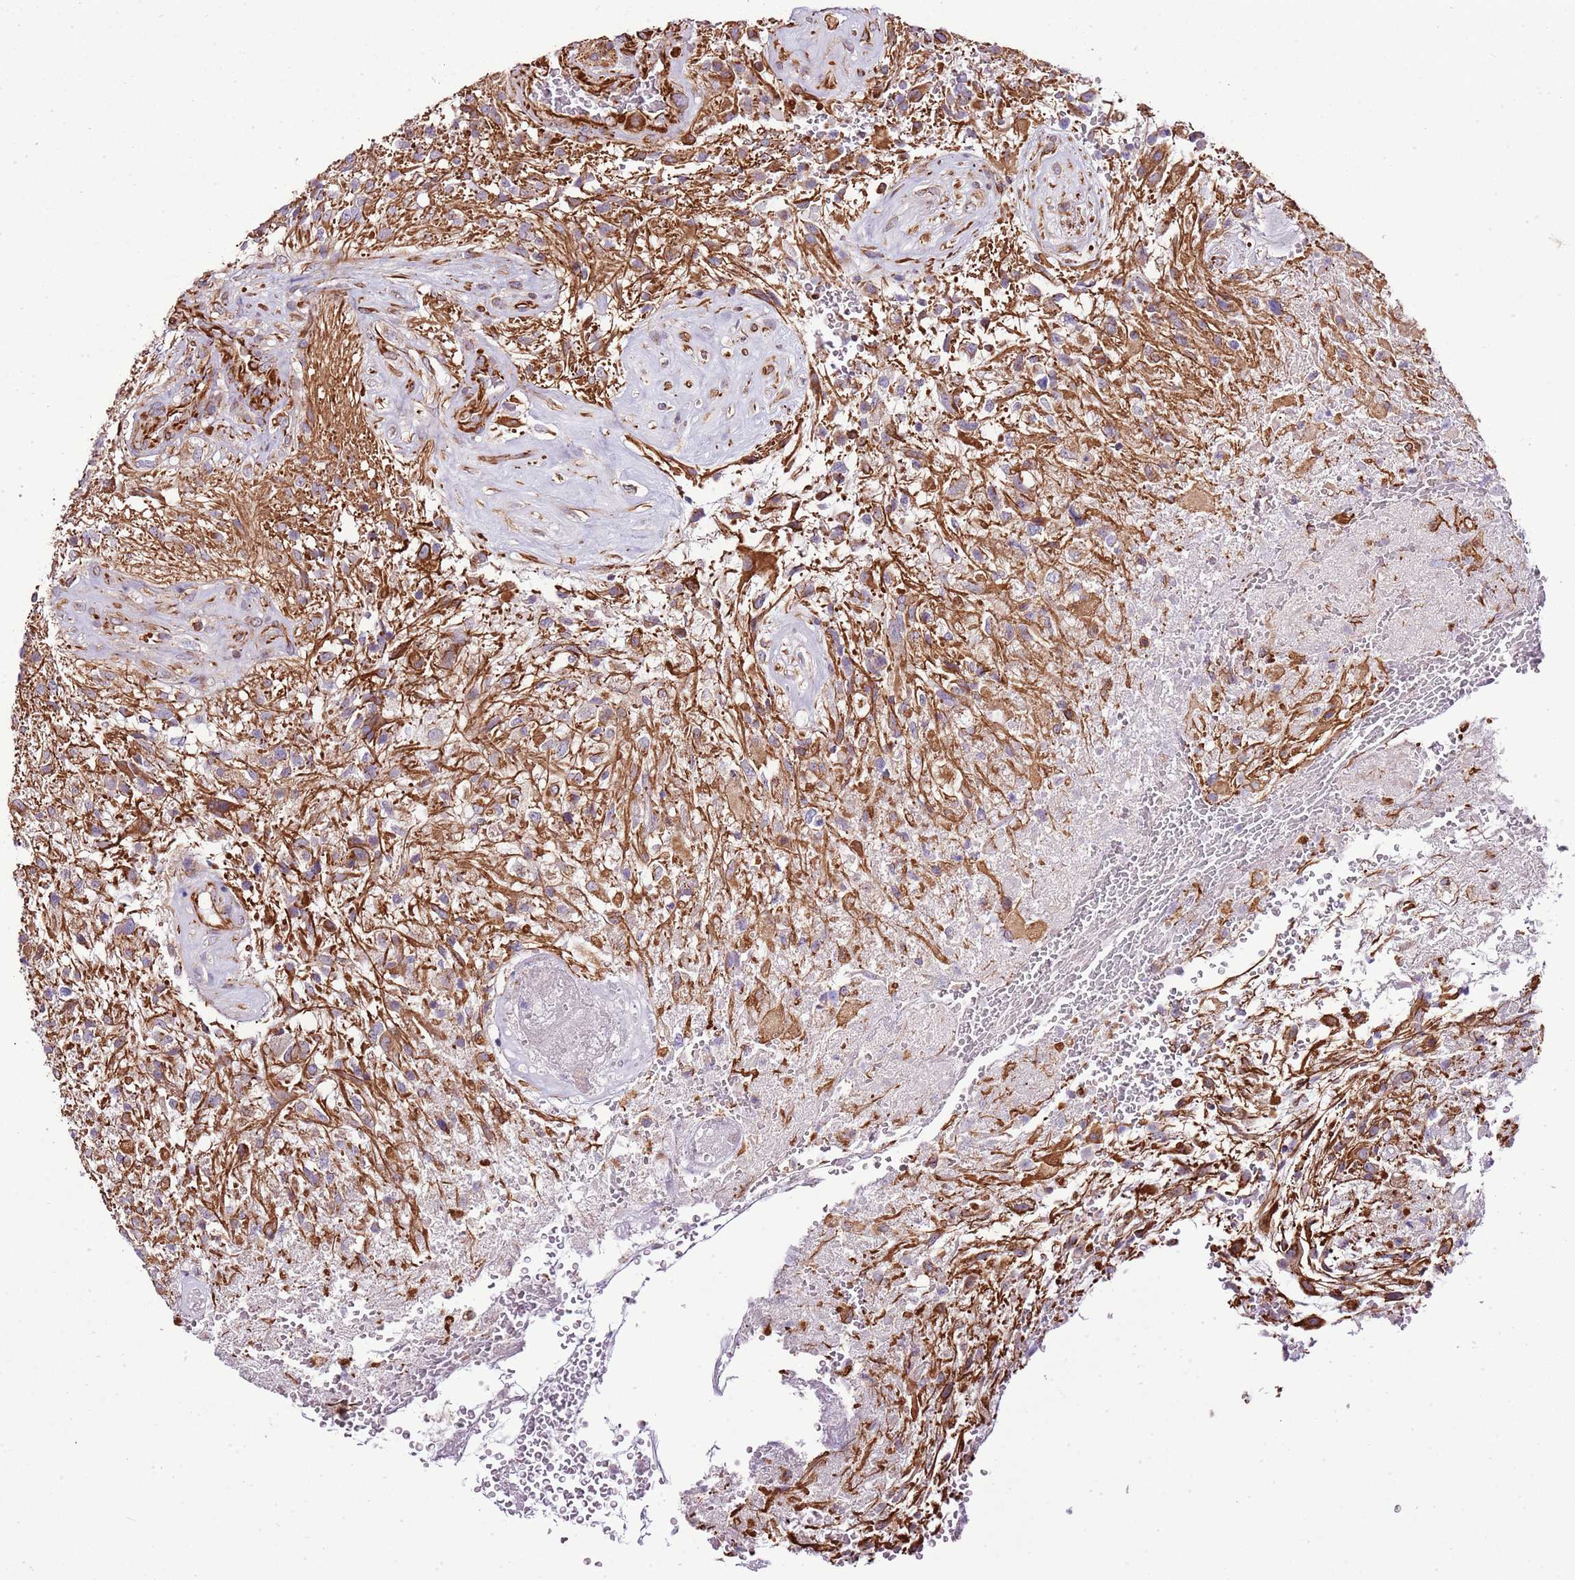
{"staining": {"intensity": "moderate", "quantity": "<25%", "location": "cytoplasmic/membranous"}, "tissue": "glioma", "cell_type": "Tumor cells", "image_type": "cancer", "snomed": [{"axis": "morphology", "description": "Glioma, malignant, High grade"}, {"axis": "topography", "description": "Brain"}], "caption": "The immunohistochemical stain highlights moderate cytoplasmic/membranous staining in tumor cells of malignant glioma (high-grade) tissue. (IHC, brightfield microscopy, high magnification).", "gene": "ZNF786", "patient": {"sex": "male", "age": 56}}